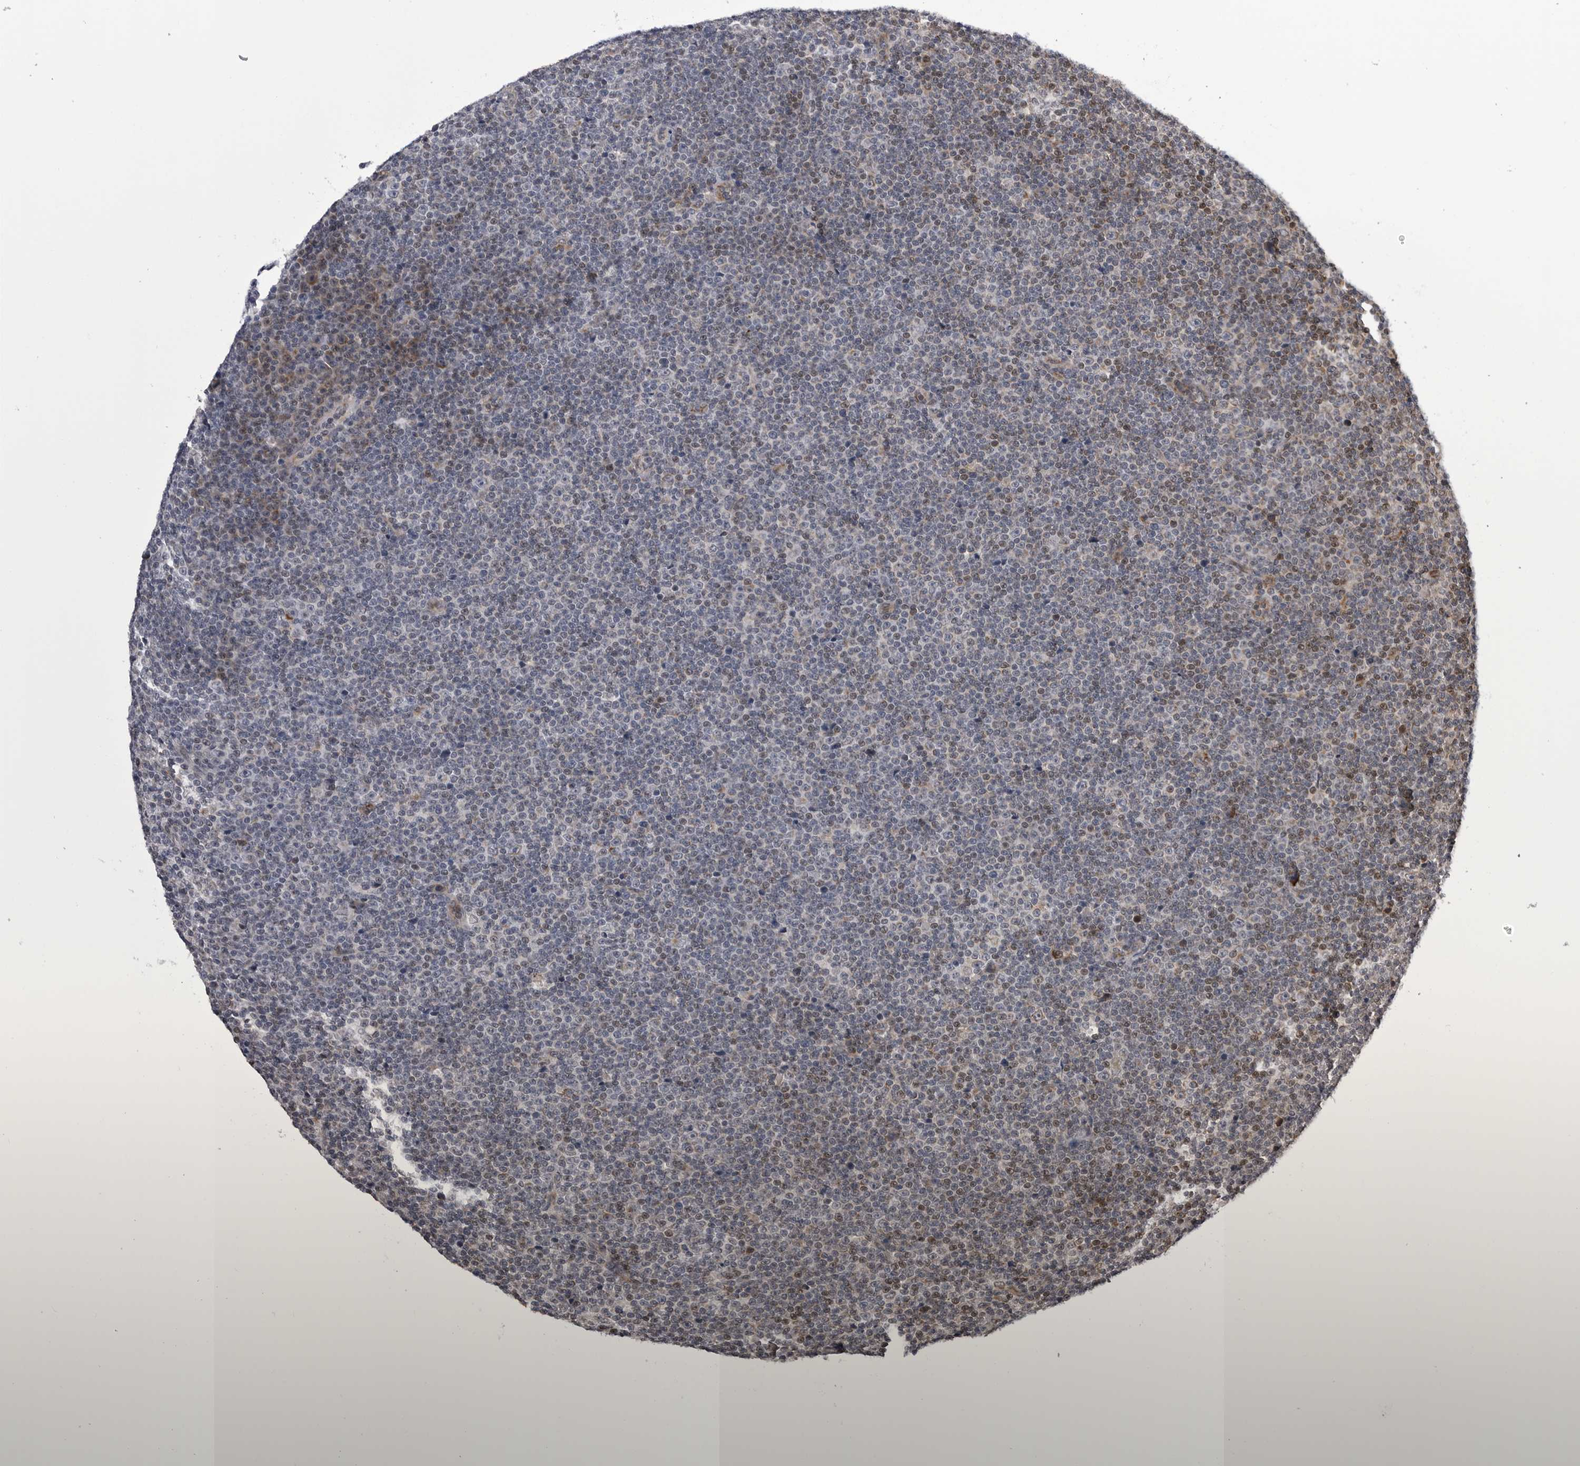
{"staining": {"intensity": "weak", "quantity": "<25%", "location": "cytoplasmic/membranous"}, "tissue": "lymphoma", "cell_type": "Tumor cells", "image_type": "cancer", "snomed": [{"axis": "morphology", "description": "Malignant lymphoma, non-Hodgkin's type, Low grade"}, {"axis": "topography", "description": "Lymph node"}], "caption": "Image shows no protein positivity in tumor cells of lymphoma tissue.", "gene": "CDK20", "patient": {"sex": "female", "age": 67}}